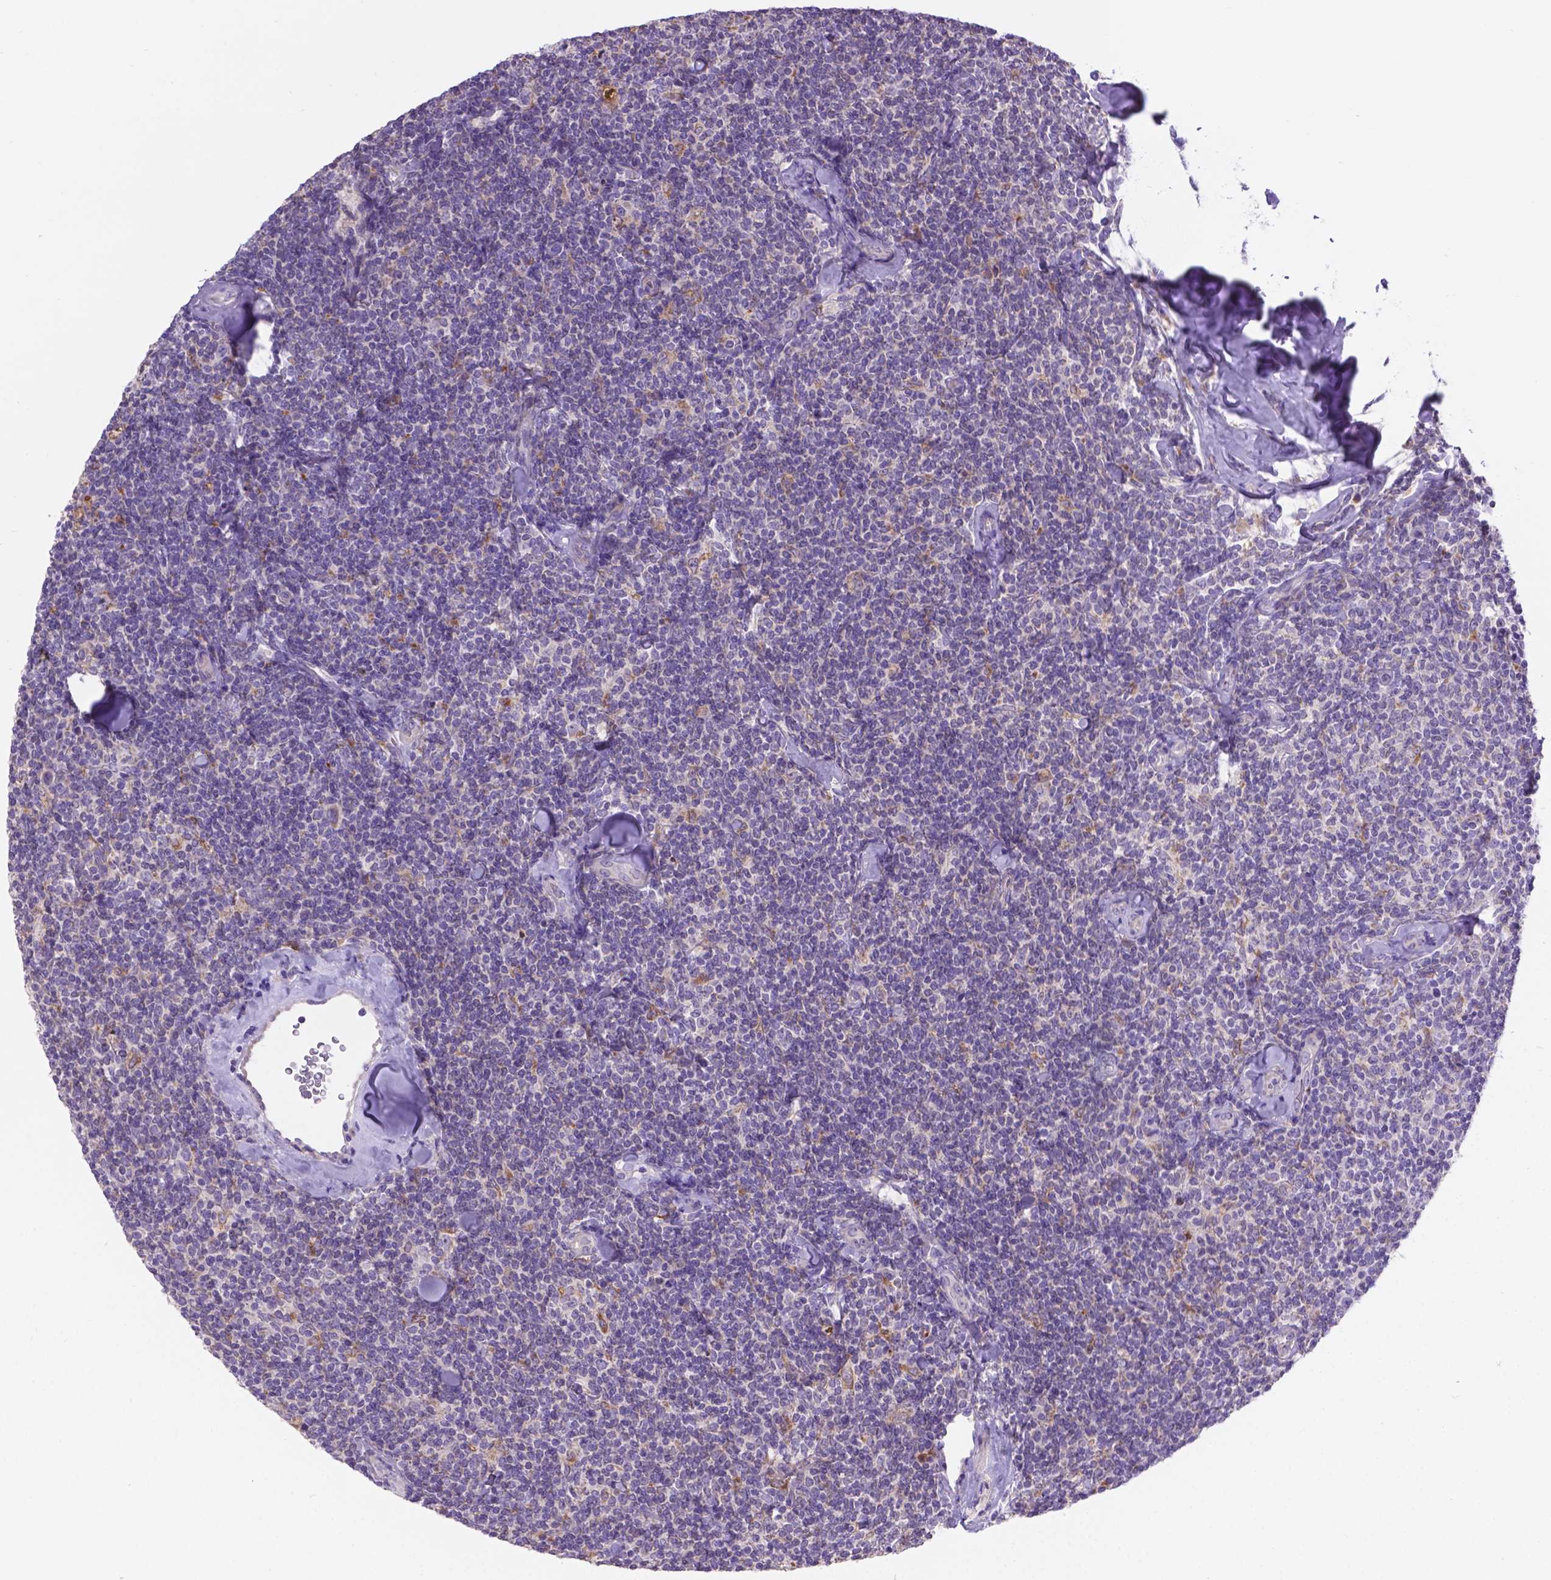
{"staining": {"intensity": "negative", "quantity": "none", "location": "none"}, "tissue": "lymphoma", "cell_type": "Tumor cells", "image_type": "cancer", "snomed": [{"axis": "morphology", "description": "Malignant lymphoma, non-Hodgkin's type, Low grade"}, {"axis": "topography", "description": "Lymph node"}], "caption": "Low-grade malignant lymphoma, non-Hodgkin's type was stained to show a protein in brown. There is no significant staining in tumor cells.", "gene": "CDH7", "patient": {"sex": "female", "age": 56}}